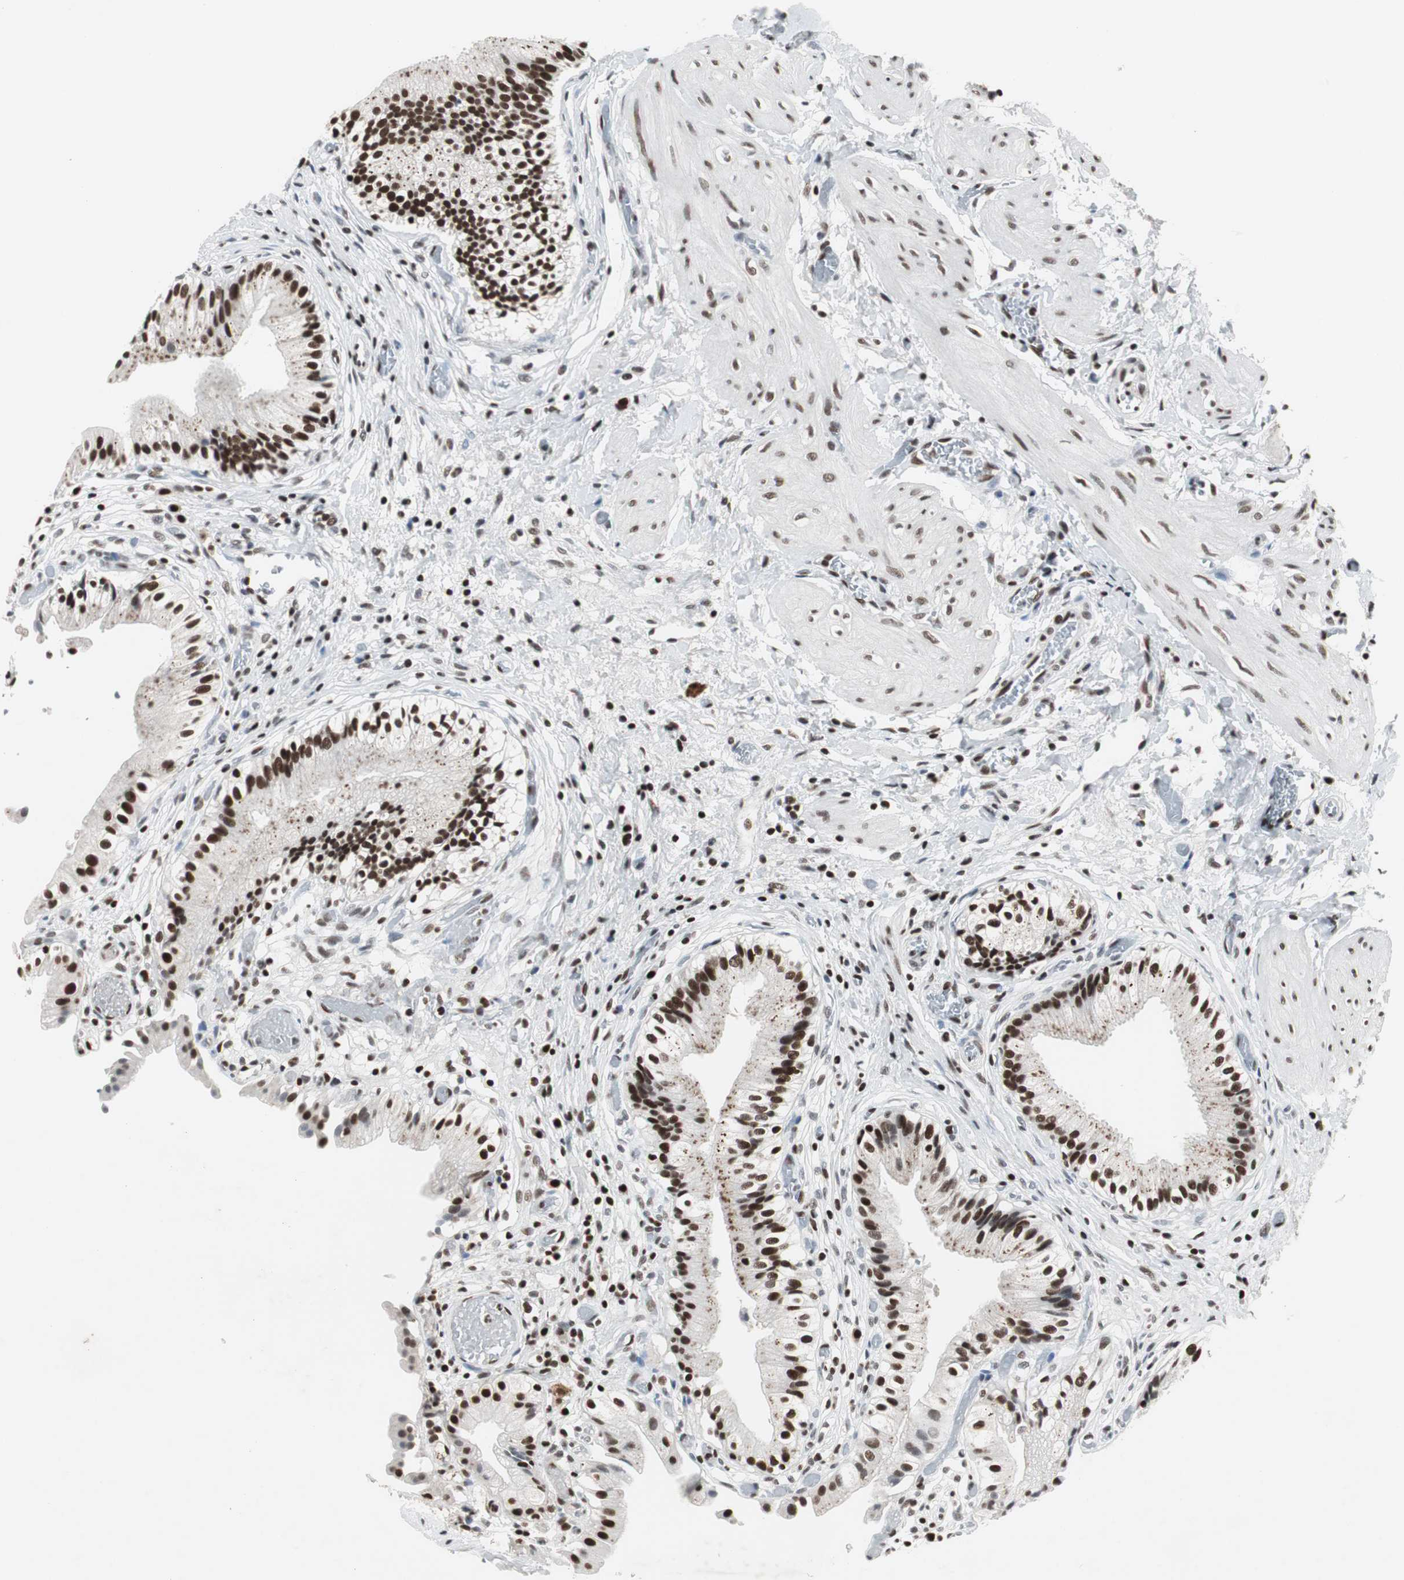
{"staining": {"intensity": "strong", "quantity": ">75%", "location": "nuclear"}, "tissue": "gallbladder", "cell_type": "Glandular cells", "image_type": "normal", "snomed": [{"axis": "morphology", "description": "Normal tissue, NOS"}, {"axis": "topography", "description": "Gallbladder"}], "caption": "Immunohistochemical staining of normal human gallbladder shows strong nuclear protein positivity in about >75% of glandular cells.", "gene": "RAD9A", "patient": {"sex": "male", "age": 65}}